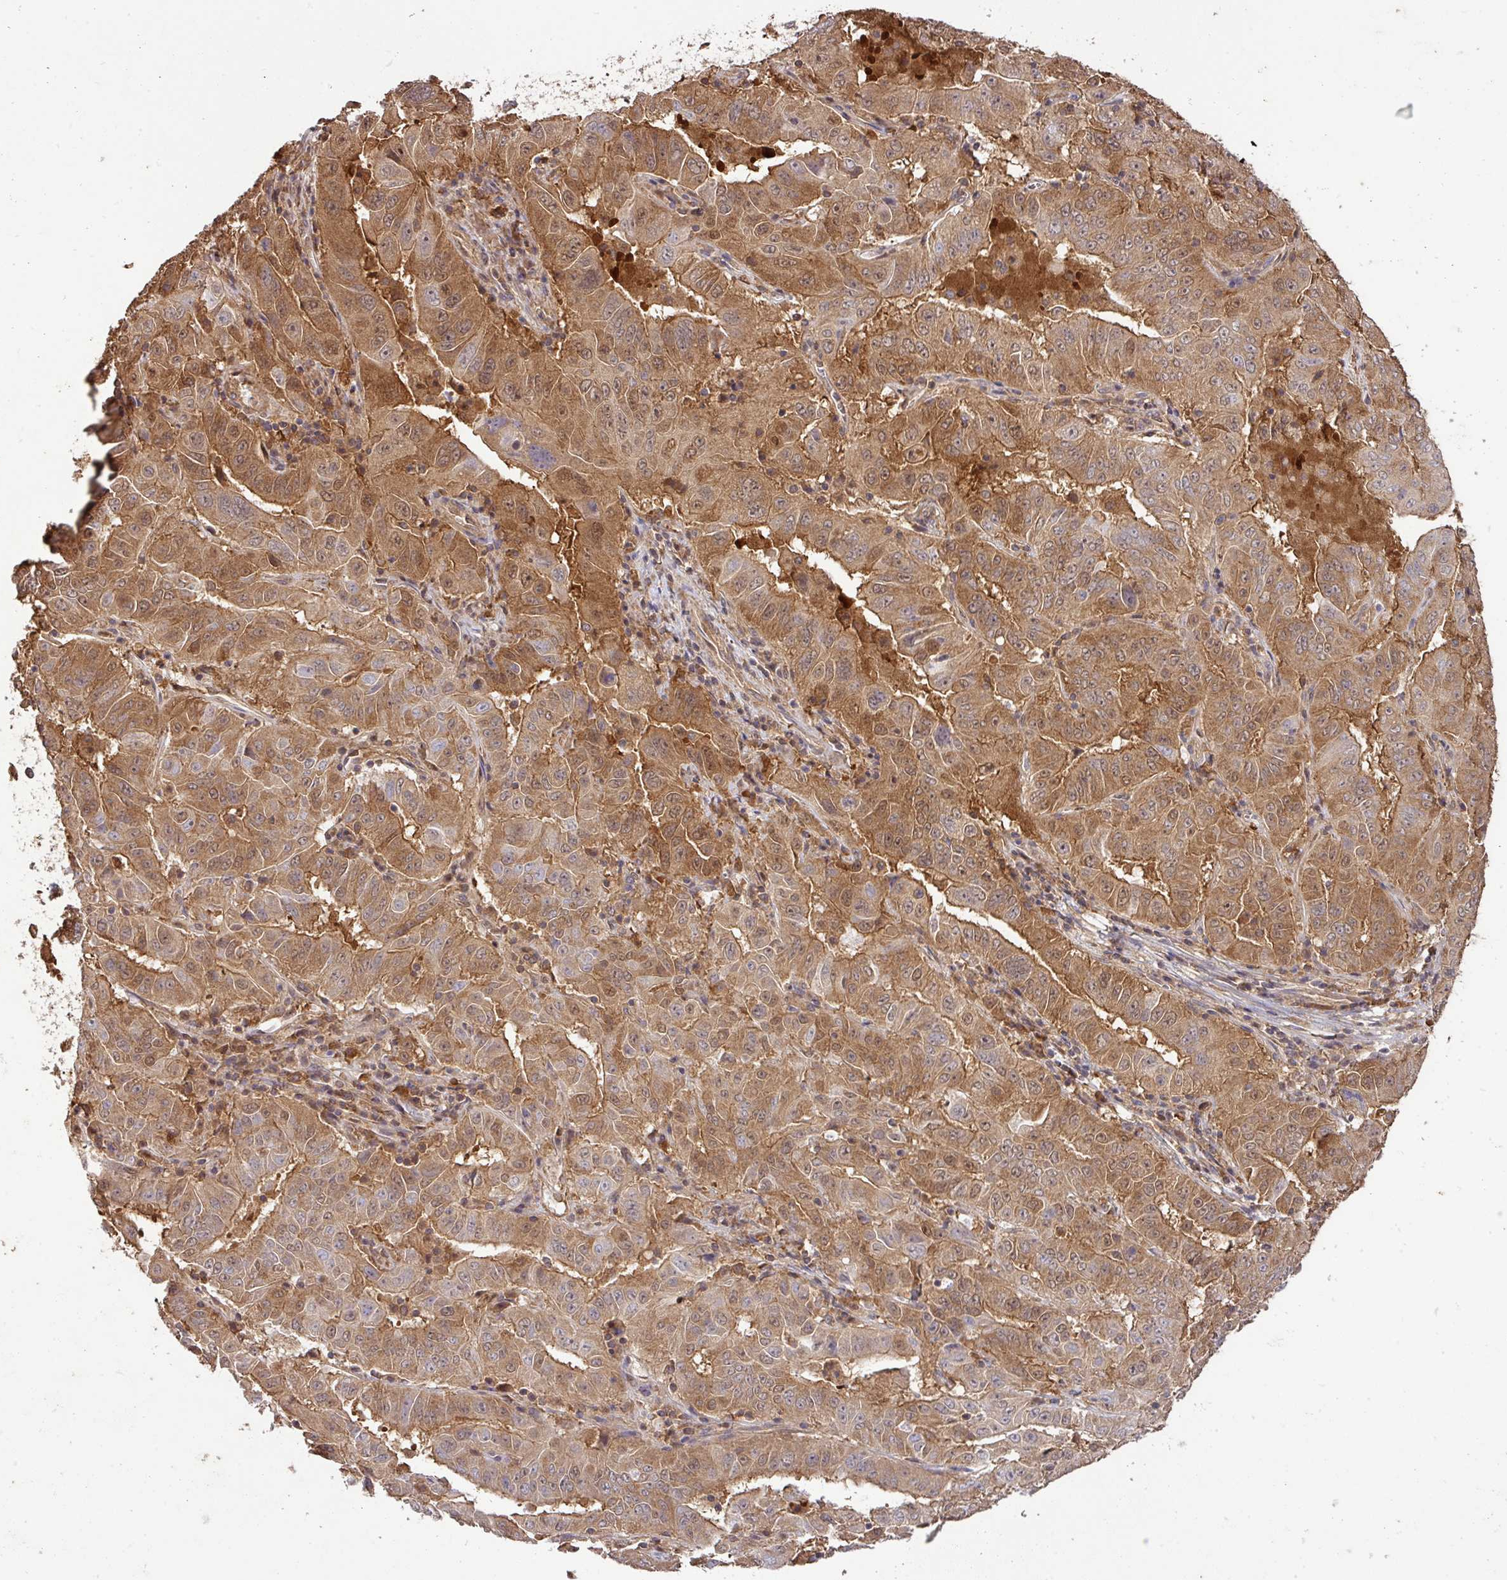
{"staining": {"intensity": "moderate", "quantity": ">75%", "location": "cytoplasmic/membranous,nuclear"}, "tissue": "pancreatic cancer", "cell_type": "Tumor cells", "image_type": "cancer", "snomed": [{"axis": "morphology", "description": "Adenocarcinoma, NOS"}, {"axis": "topography", "description": "Pancreas"}], "caption": "Protein staining of pancreatic cancer tissue reveals moderate cytoplasmic/membranous and nuclear positivity in approximately >75% of tumor cells.", "gene": "GSPT1", "patient": {"sex": "male", "age": 63}}